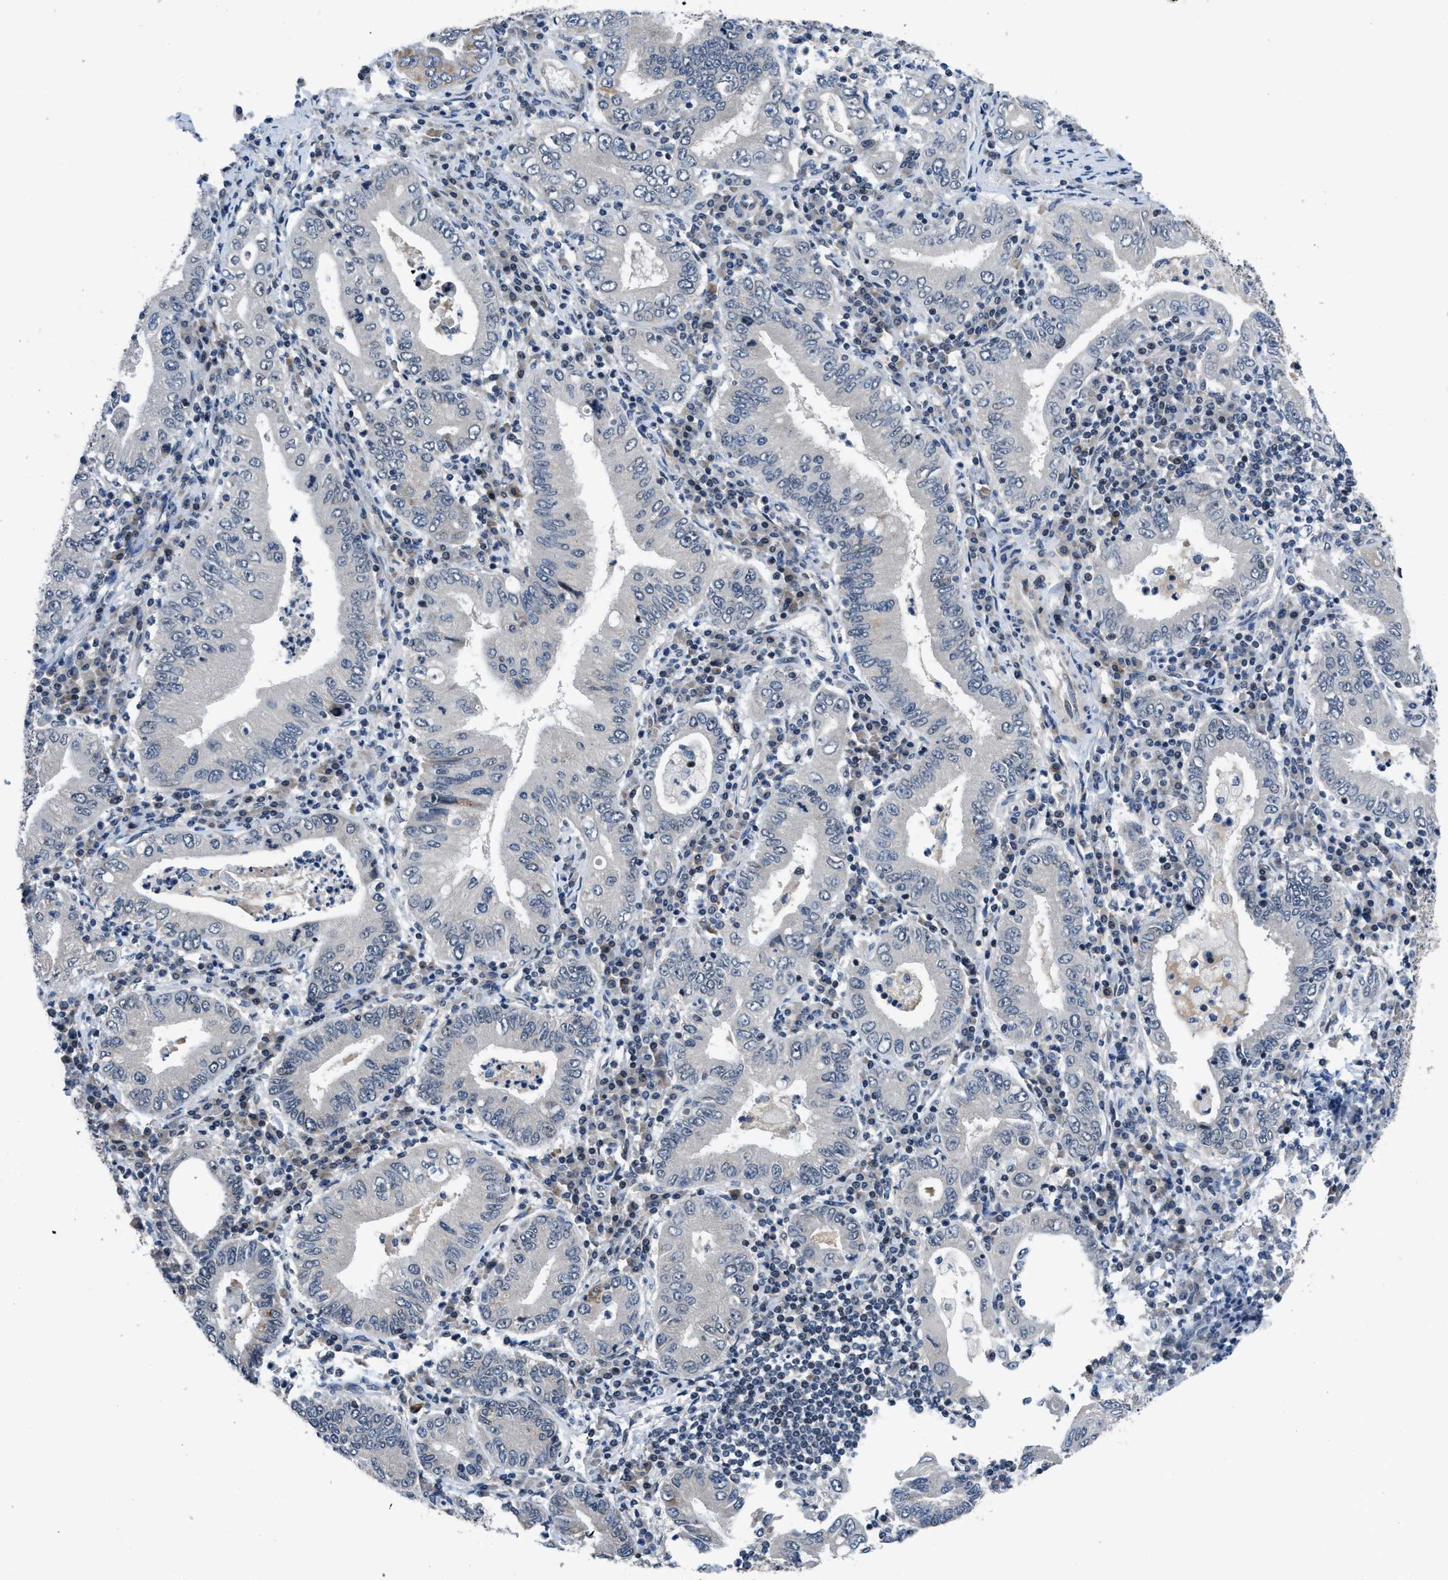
{"staining": {"intensity": "negative", "quantity": "none", "location": "none"}, "tissue": "stomach cancer", "cell_type": "Tumor cells", "image_type": "cancer", "snomed": [{"axis": "morphology", "description": "Normal tissue, NOS"}, {"axis": "morphology", "description": "Adenocarcinoma, NOS"}, {"axis": "topography", "description": "Esophagus"}, {"axis": "topography", "description": "Stomach, upper"}, {"axis": "topography", "description": "Peripheral nerve tissue"}], "caption": "The photomicrograph reveals no staining of tumor cells in stomach cancer. The staining is performed using DAB brown chromogen with nuclei counter-stained in using hematoxylin.", "gene": "SETD5", "patient": {"sex": "male", "age": 62}}